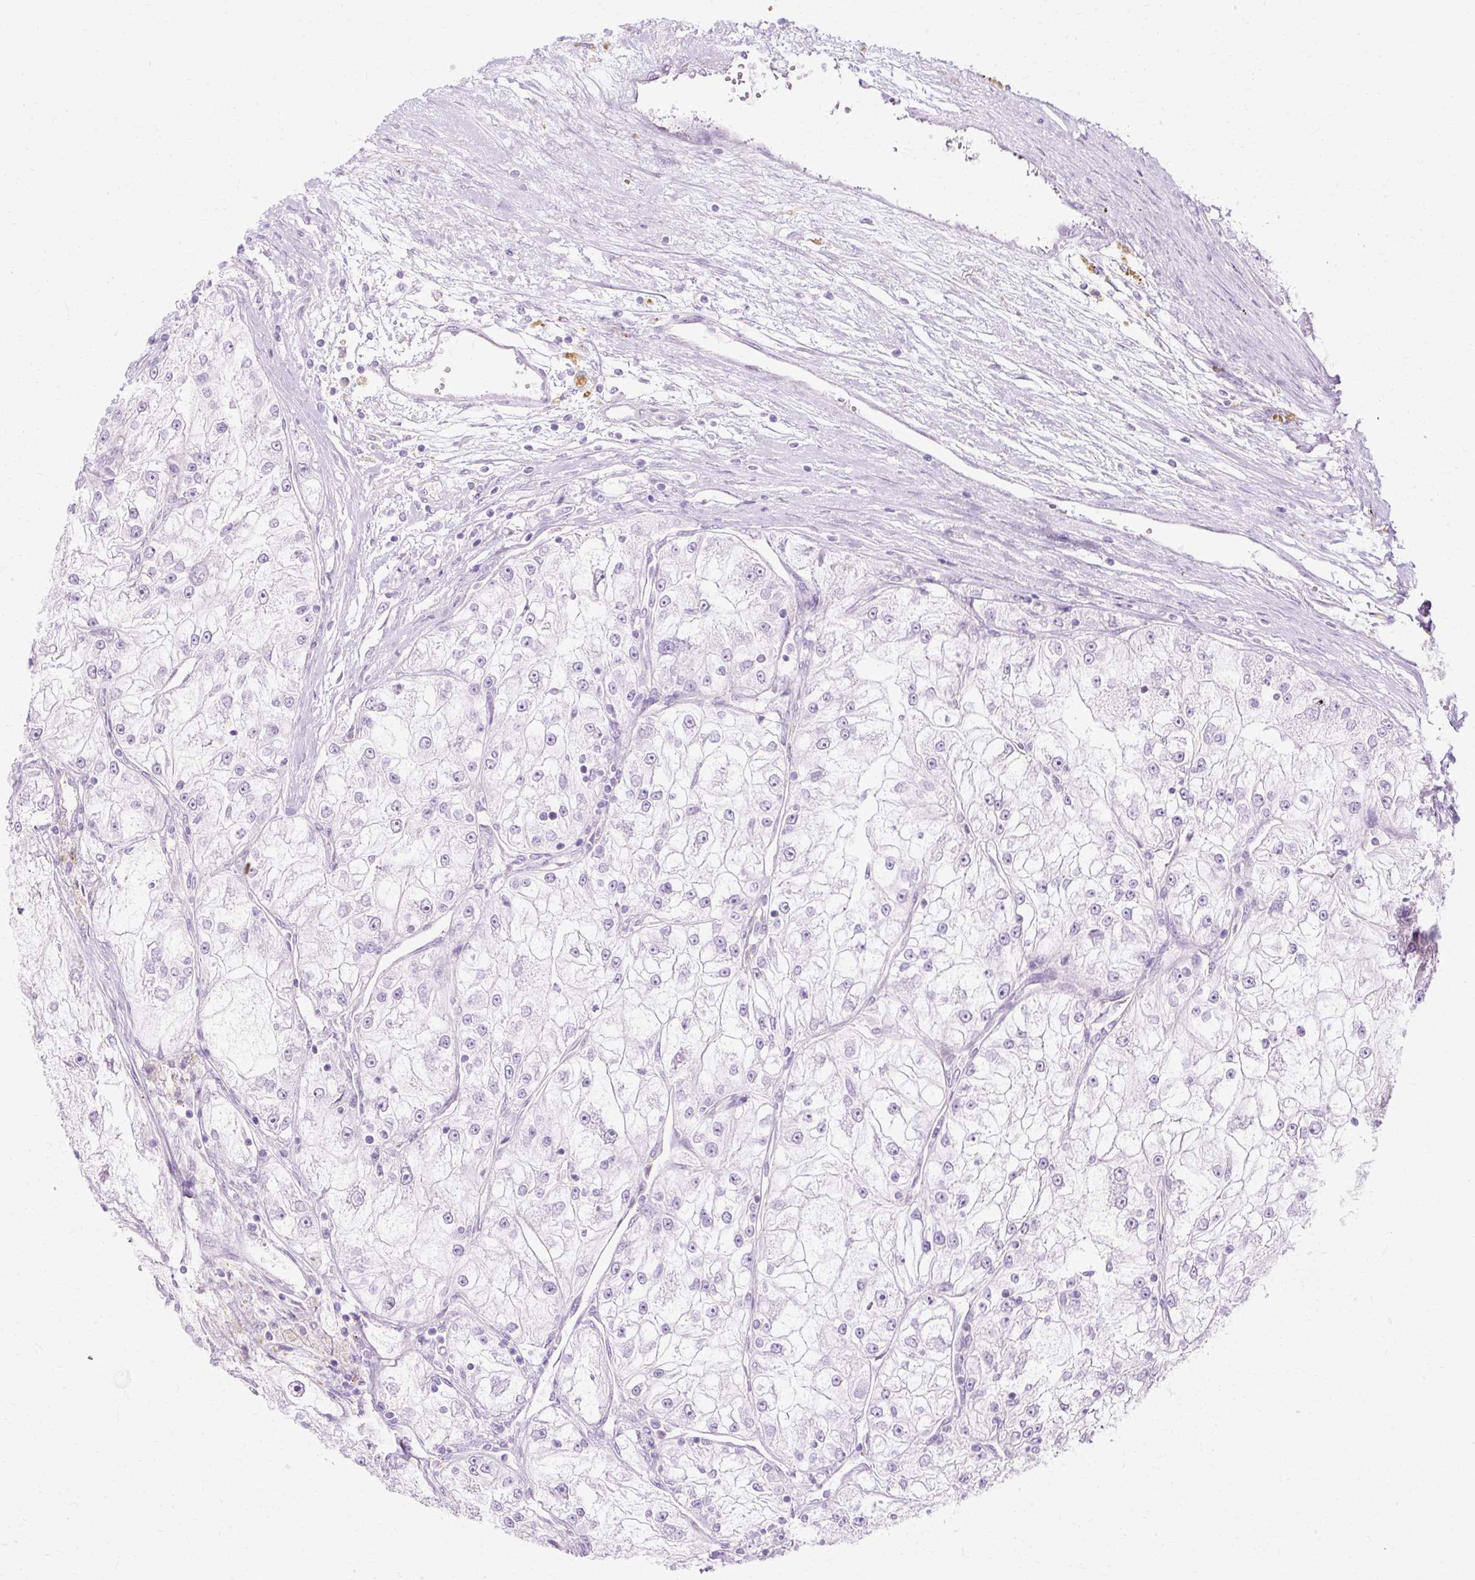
{"staining": {"intensity": "negative", "quantity": "none", "location": "none"}, "tissue": "renal cancer", "cell_type": "Tumor cells", "image_type": "cancer", "snomed": [{"axis": "morphology", "description": "Adenocarcinoma, NOS"}, {"axis": "topography", "description": "Kidney"}], "caption": "Immunohistochemistry (IHC) histopathology image of renal cancer (adenocarcinoma) stained for a protein (brown), which displays no positivity in tumor cells. (Stains: DAB immunohistochemistry (IHC) with hematoxylin counter stain, Microscopy: brightfield microscopy at high magnification).", "gene": "HSD11B1", "patient": {"sex": "female", "age": 72}}